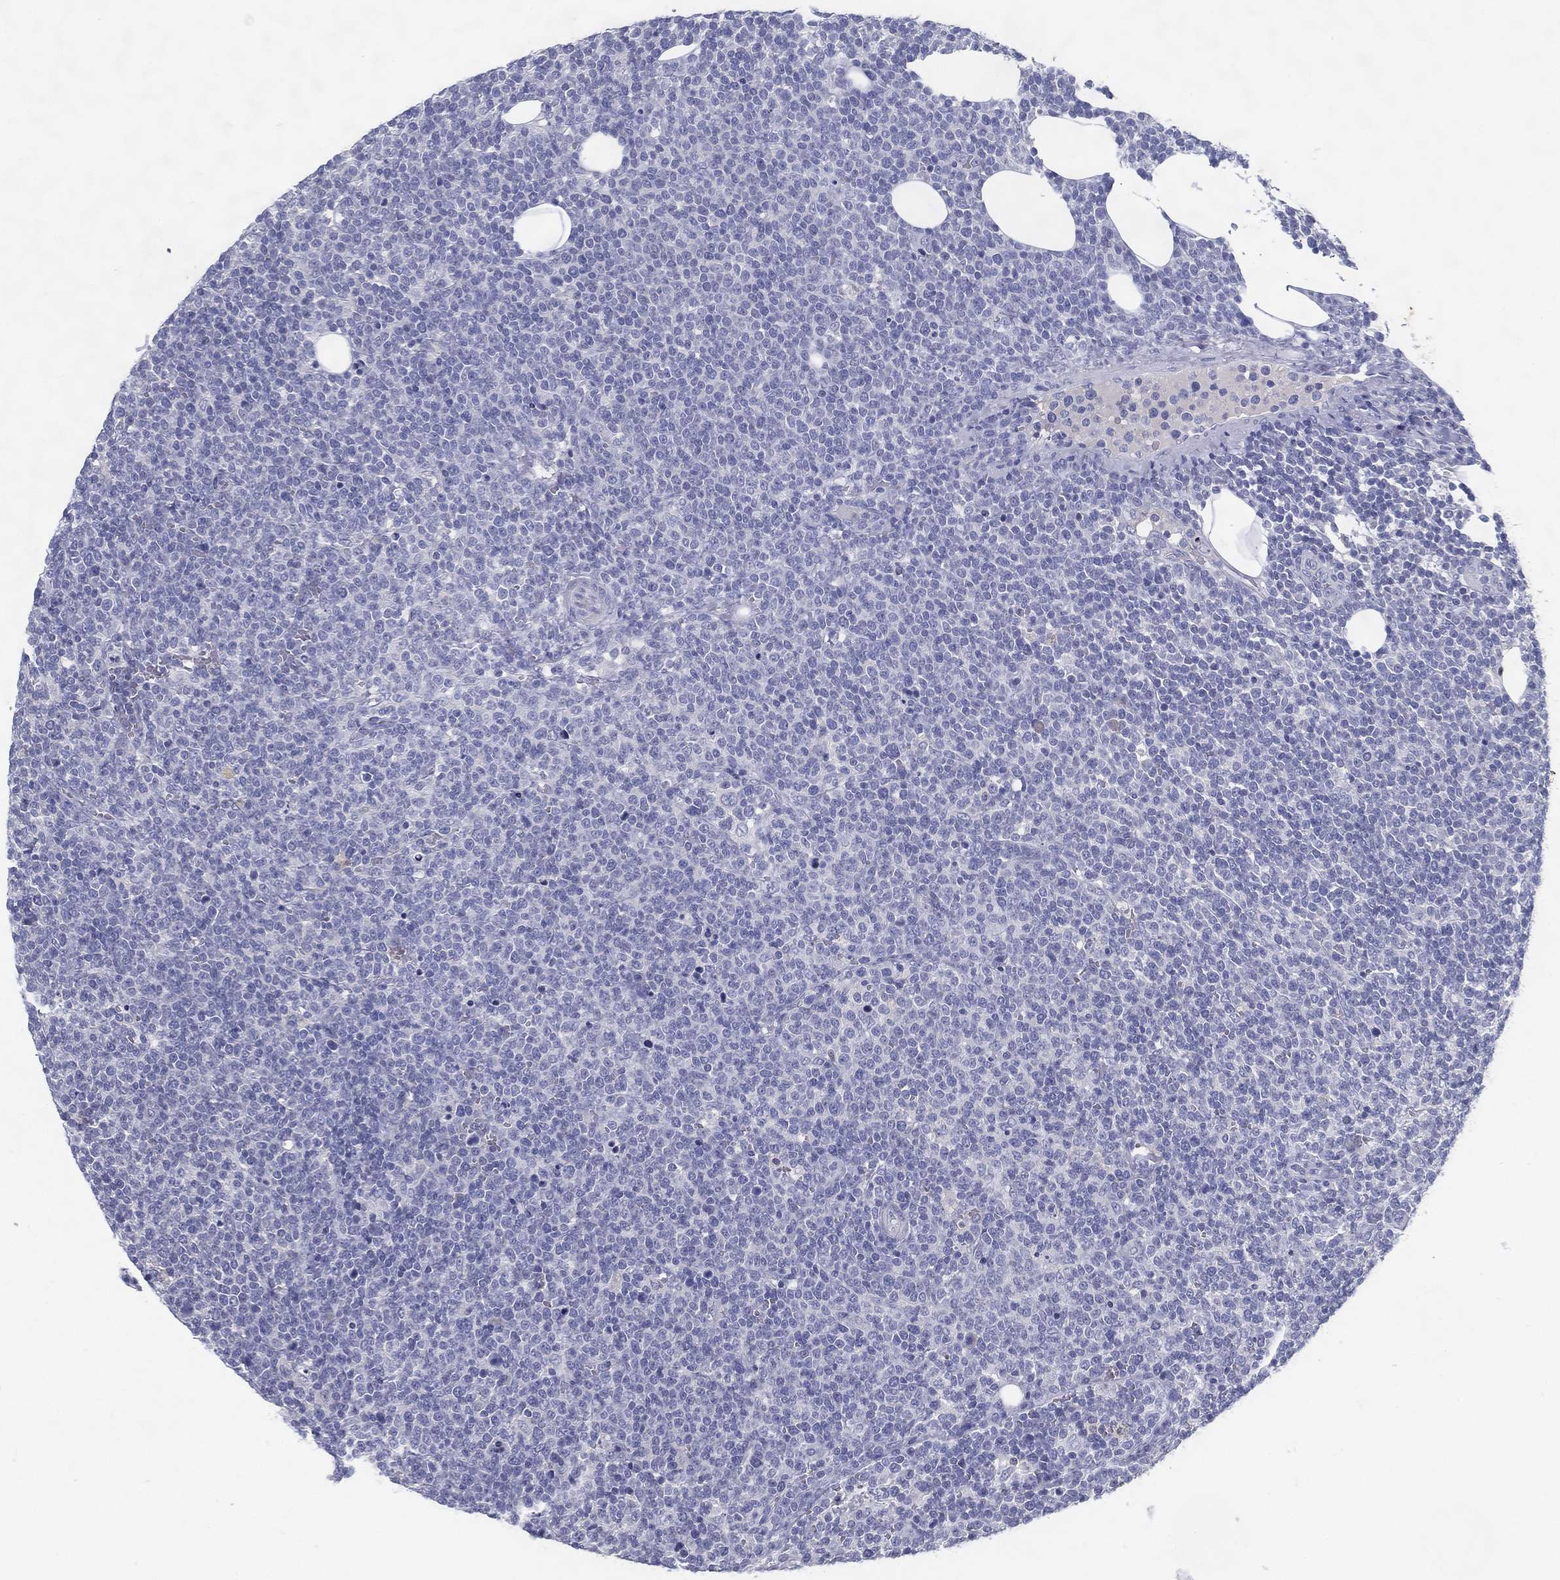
{"staining": {"intensity": "negative", "quantity": "none", "location": "none"}, "tissue": "lymphoma", "cell_type": "Tumor cells", "image_type": "cancer", "snomed": [{"axis": "morphology", "description": "Malignant lymphoma, non-Hodgkin's type, High grade"}, {"axis": "topography", "description": "Lymph node"}], "caption": "The immunohistochemistry photomicrograph has no significant staining in tumor cells of high-grade malignant lymphoma, non-Hodgkin's type tissue. The staining was performed using DAB to visualize the protein expression in brown, while the nuclei were stained in blue with hematoxylin (Magnification: 20x).", "gene": "RGS13", "patient": {"sex": "male", "age": 61}}